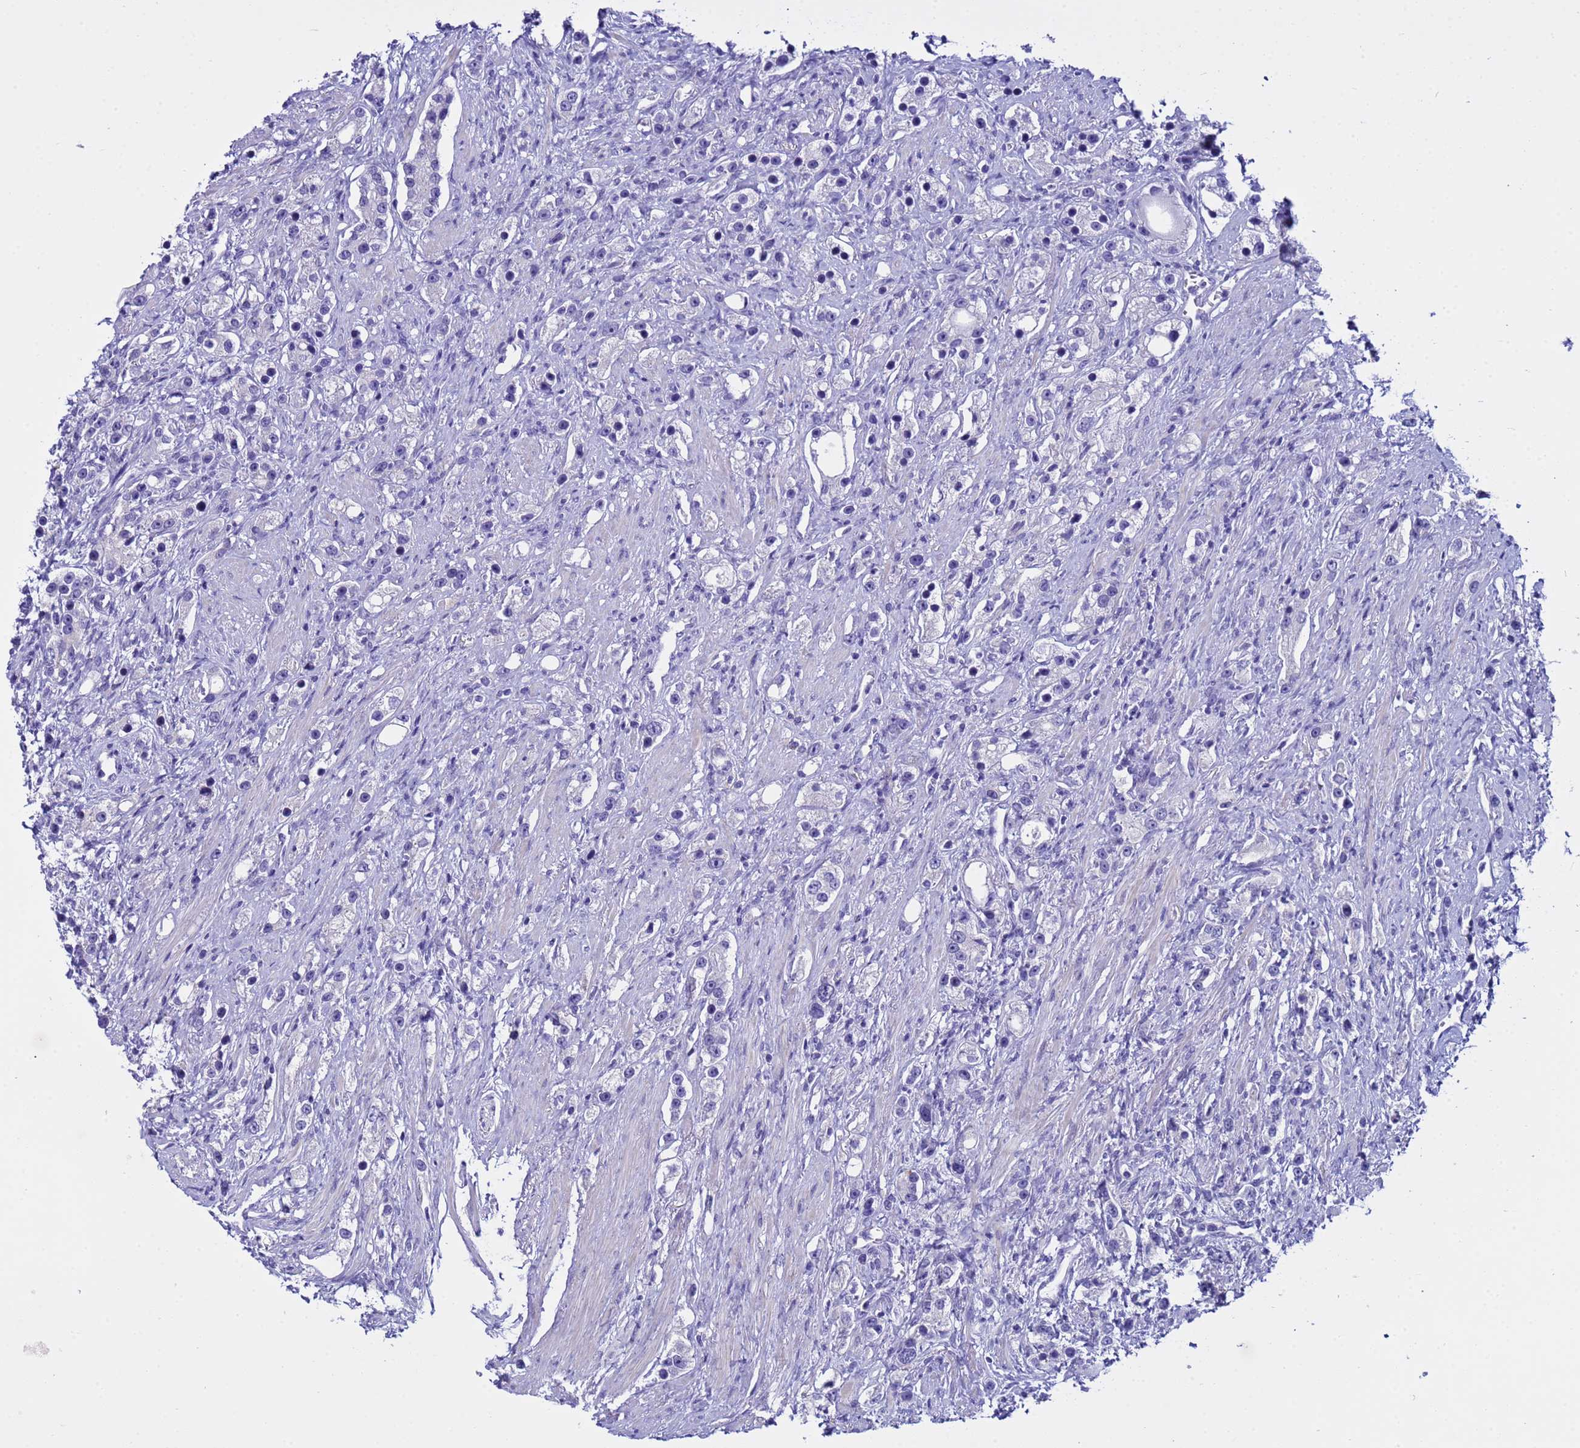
{"staining": {"intensity": "negative", "quantity": "none", "location": "none"}, "tissue": "prostate cancer", "cell_type": "Tumor cells", "image_type": "cancer", "snomed": [{"axis": "morphology", "description": "Adenocarcinoma, High grade"}, {"axis": "topography", "description": "Prostate"}], "caption": "IHC image of prostate cancer (high-grade adenocarcinoma) stained for a protein (brown), which shows no staining in tumor cells. (IHC, brightfield microscopy, high magnification).", "gene": "IGSF11", "patient": {"sex": "male", "age": 63}}